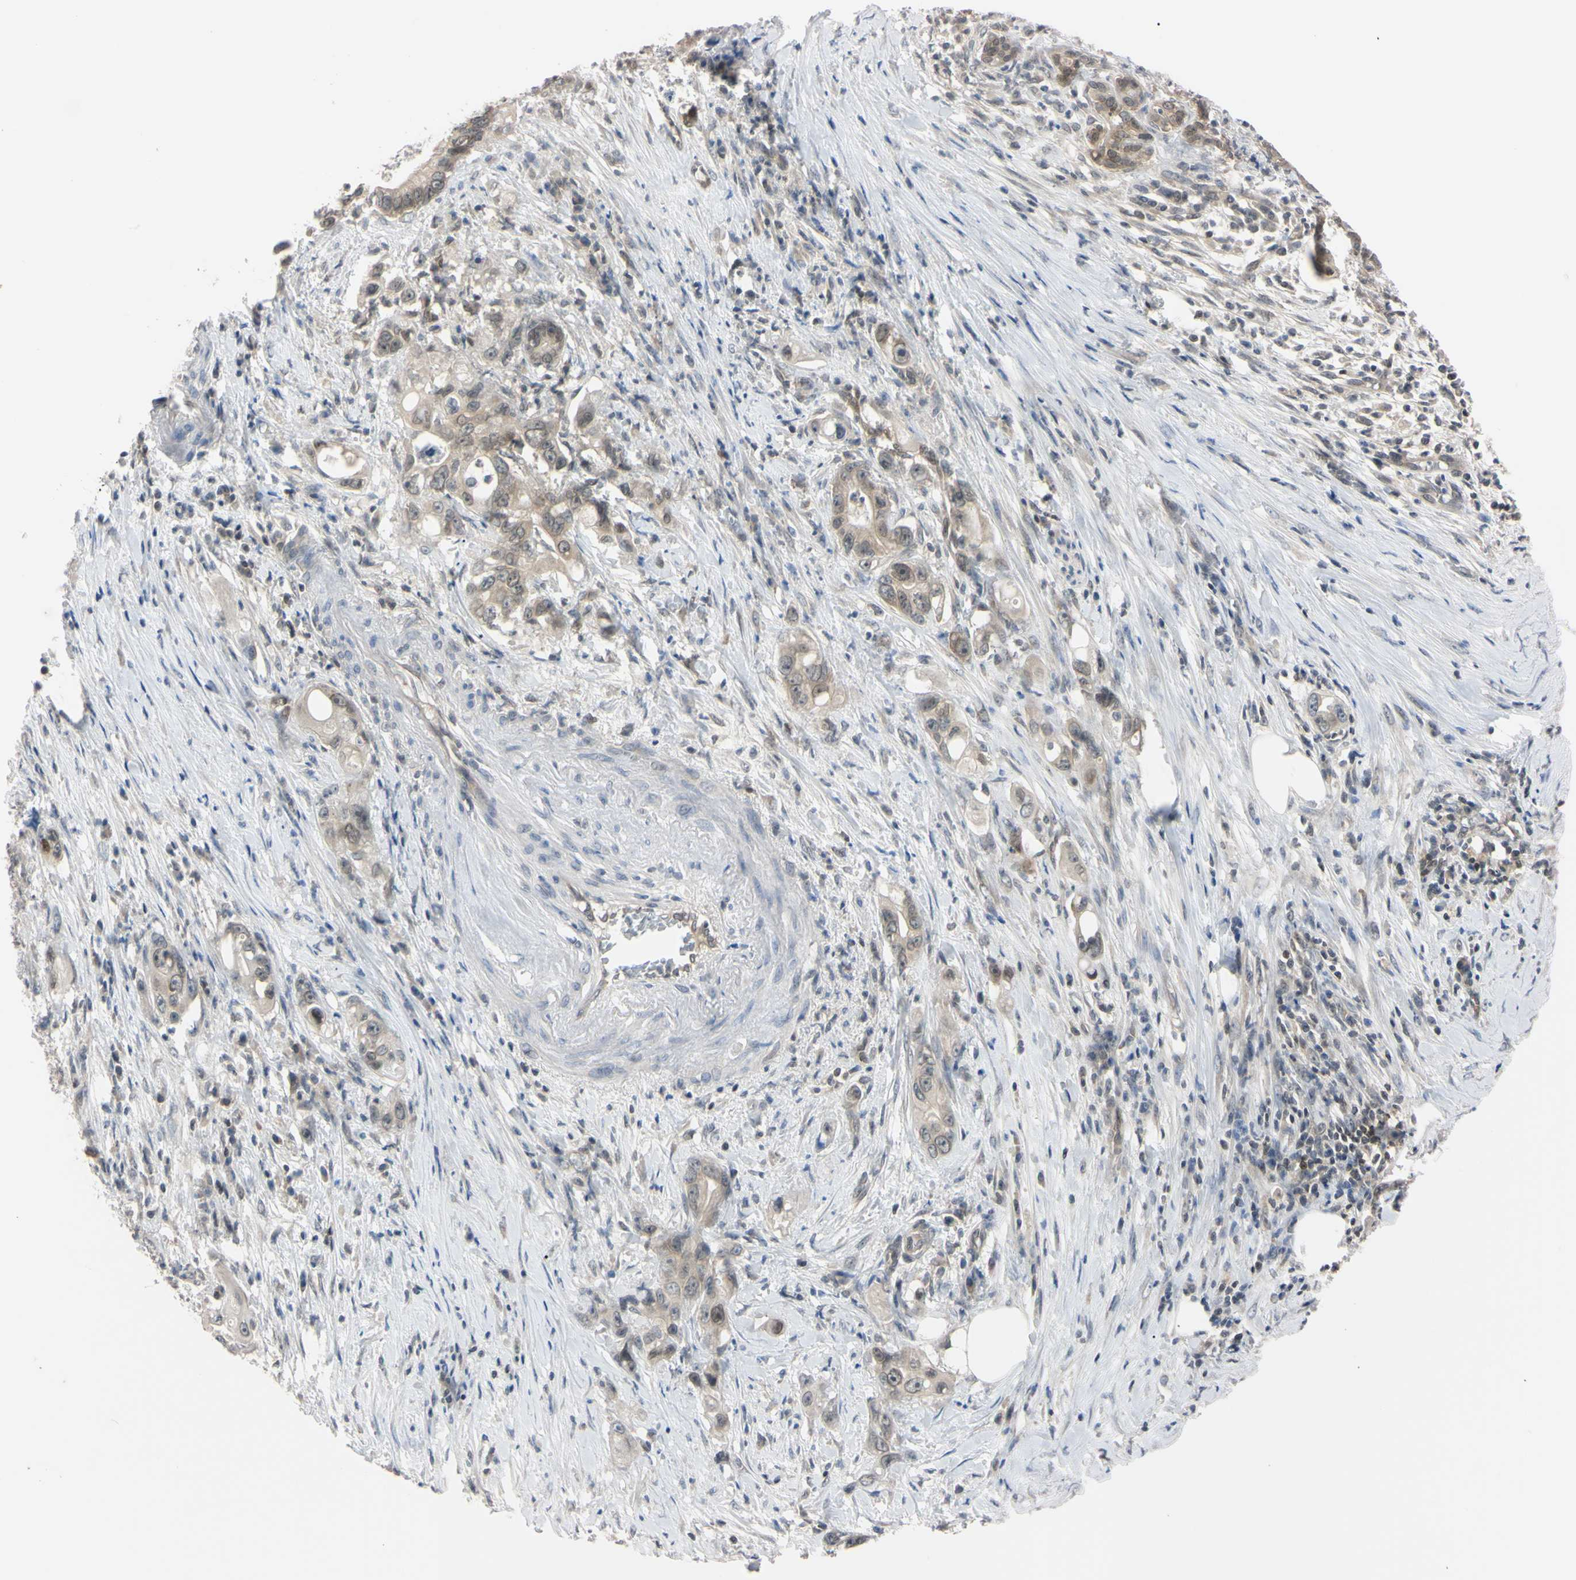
{"staining": {"intensity": "weak", "quantity": "25%-75%", "location": "cytoplasmic/membranous,nuclear"}, "tissue": "pancreatic cancer", "cell_type": "Tumor cells", "image_type": "cancer", "snomed": [{"axis": "morphology", "description": "Normal tissue, NOS"}, {"axis": "topography", "description": "Pancreas"}], "caption": "A low amount of weak cytoplasmic/membranous and nuclear positivity is appreciated in approximately 25%-75% of tumor cells in pancreatic cancer tissue.", "gene": "UBE2I", "patient": {"sex": "male", "age": 42}}